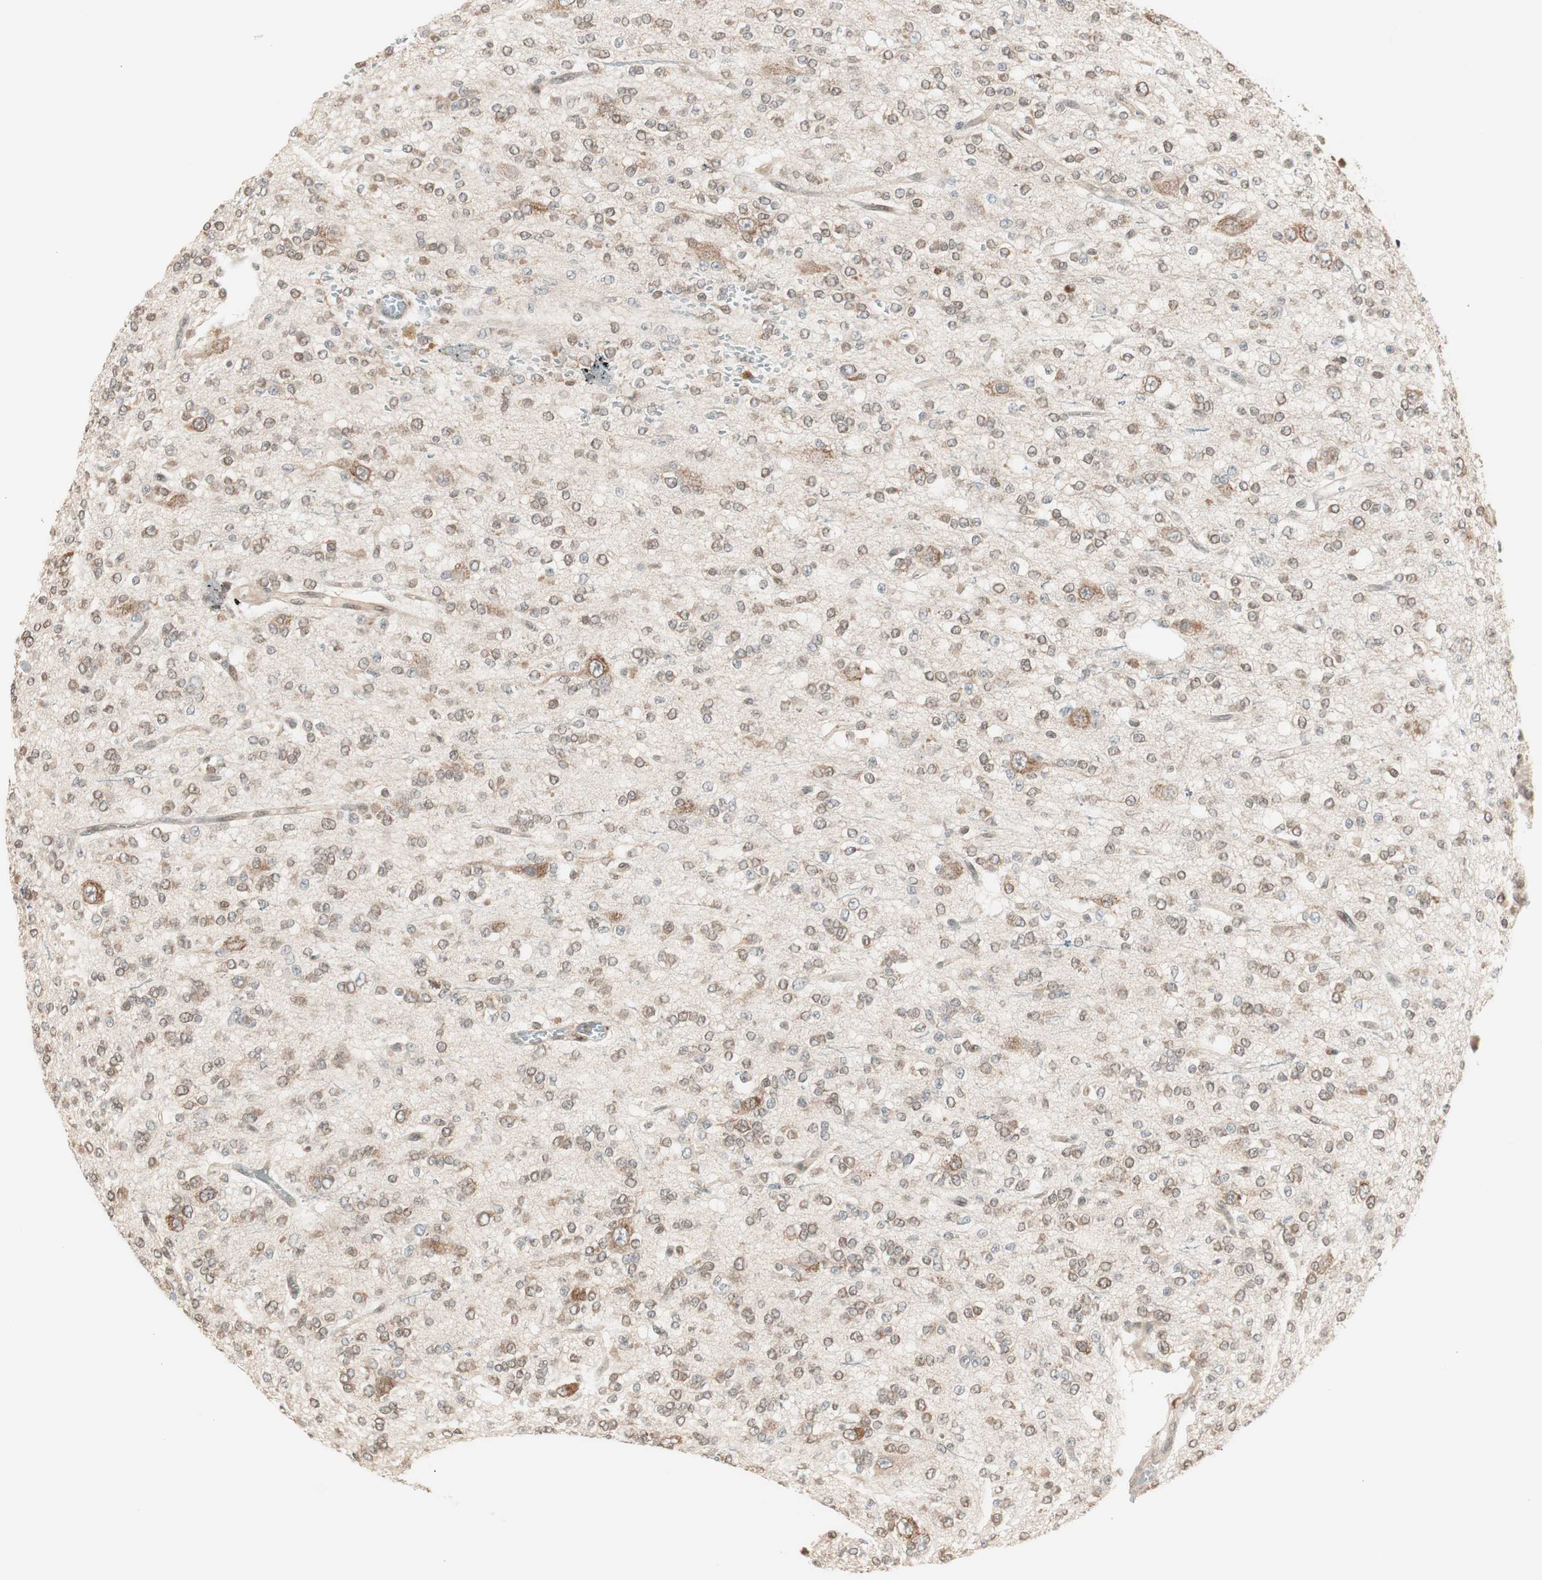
{"staining": {"intensity": "moderate", "quantity": "<25%", "location": "cytoplasmic/membranous"}, "tissue": "glioma", "cell_type": "Tumor cells", "image_type": "cancer", "snomed": [{"axis": "morphology", "description": "Glioma, malignant, Low grade"}, {"axis": "topography", "description": "Brain"}], "caption": "Protein expression analysis of low-grade glioma (malignant) demonstrates moderate cytoplasmic/membranous positivity in approximately <25% of tumor cells.", "gene": "UBE2I", "patient": {"sex": "male", "age": 38}}